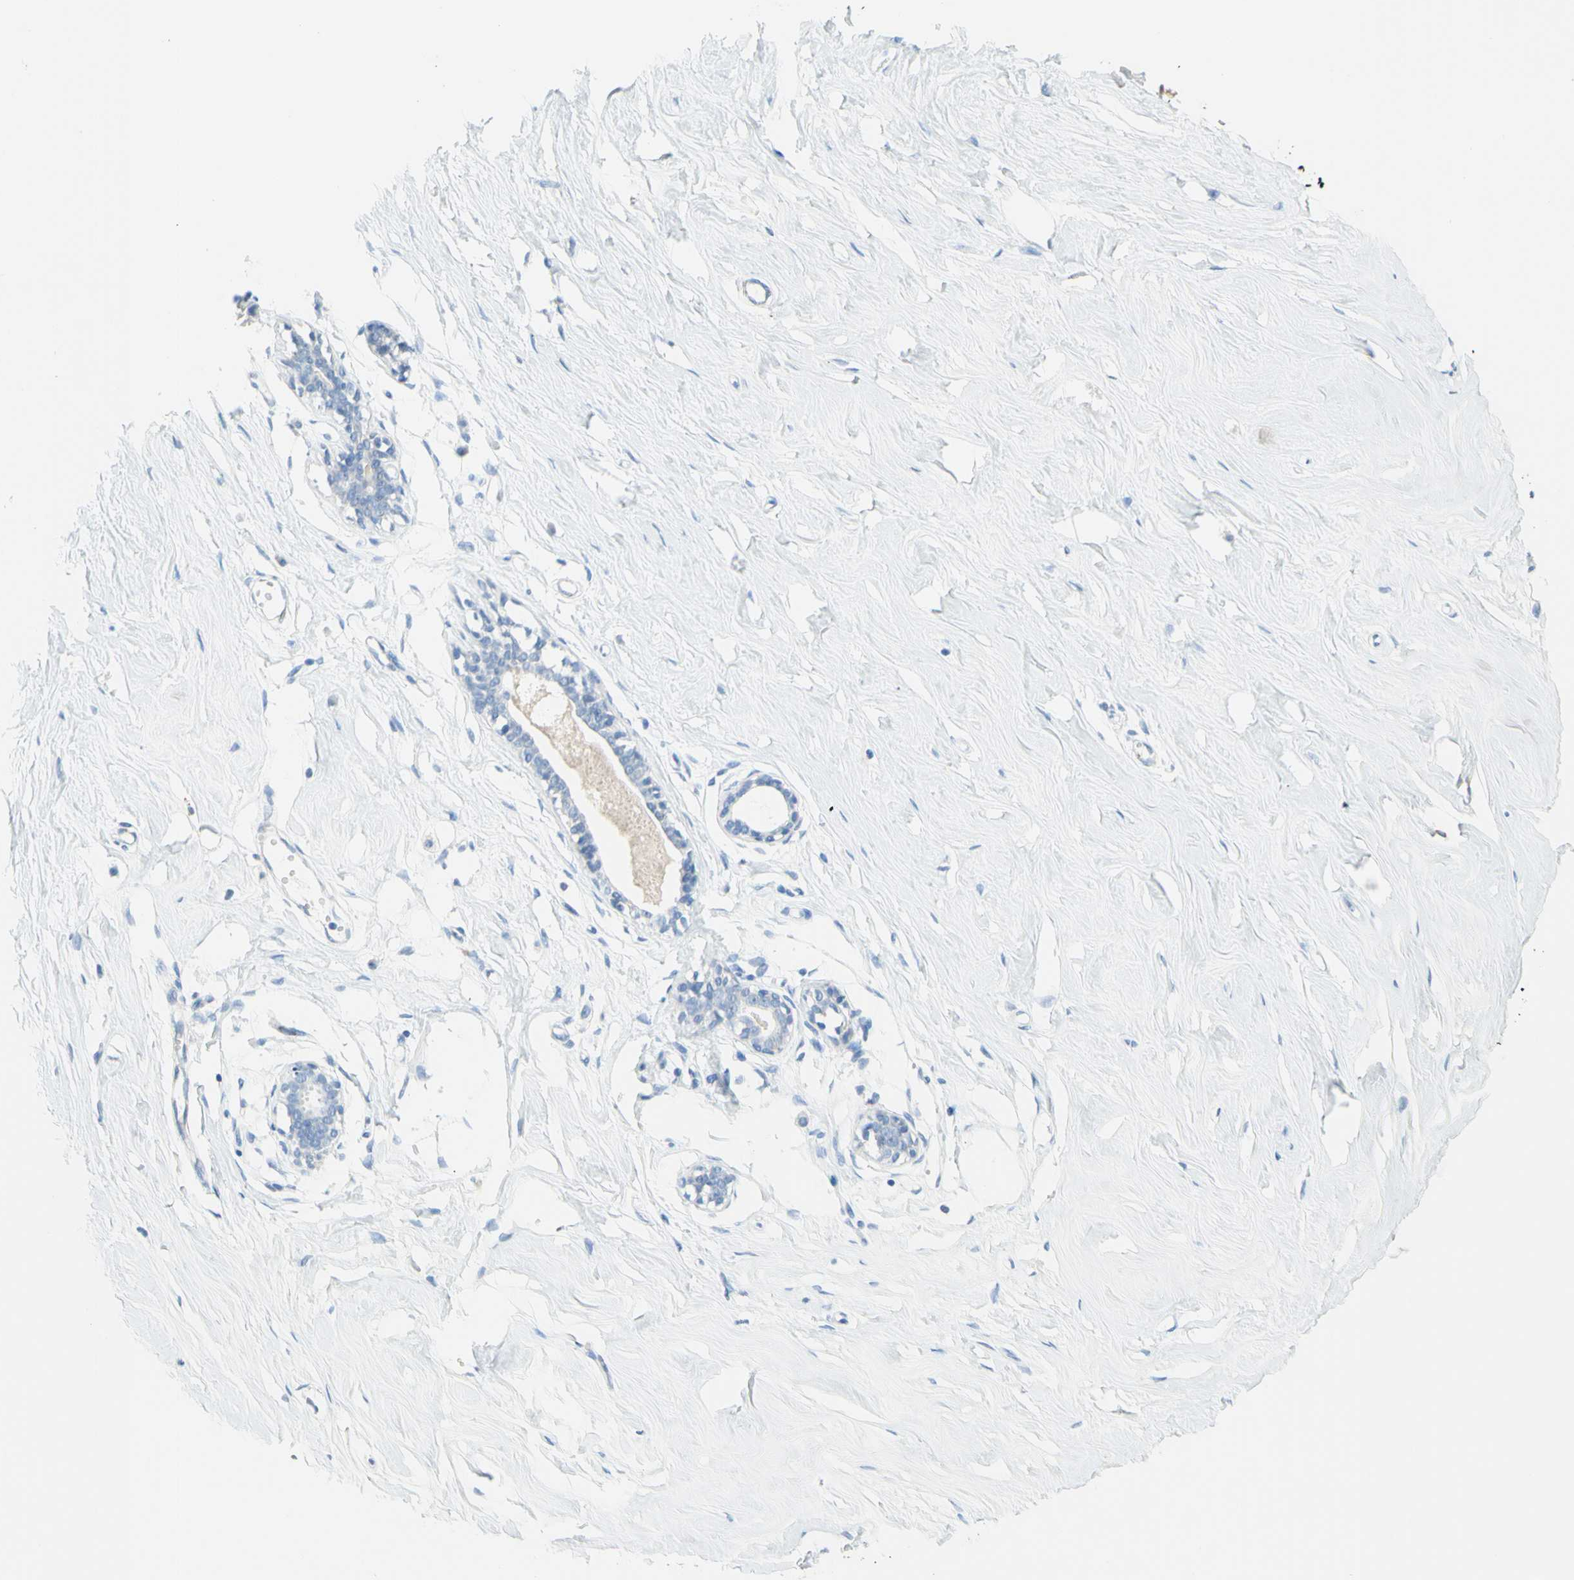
{"staining": {"intensity": "negative", "quantity": "none", "location": "none"}, "tissue": "breast", "cell_type": "Adipocytes", "image_type": "normal", "snomed": [{"axis": "morphology", "description": "Normal tissue, NOS"}, {"axis": "topography", "description": "Breast"}], "caption": "Adipocytes show no significant staining in benign breast. (DAB immunohistochemistry (IHC), high magnification).", "gene": "CYSLTR1", "patient": {"sex": "female", "age": 23}}